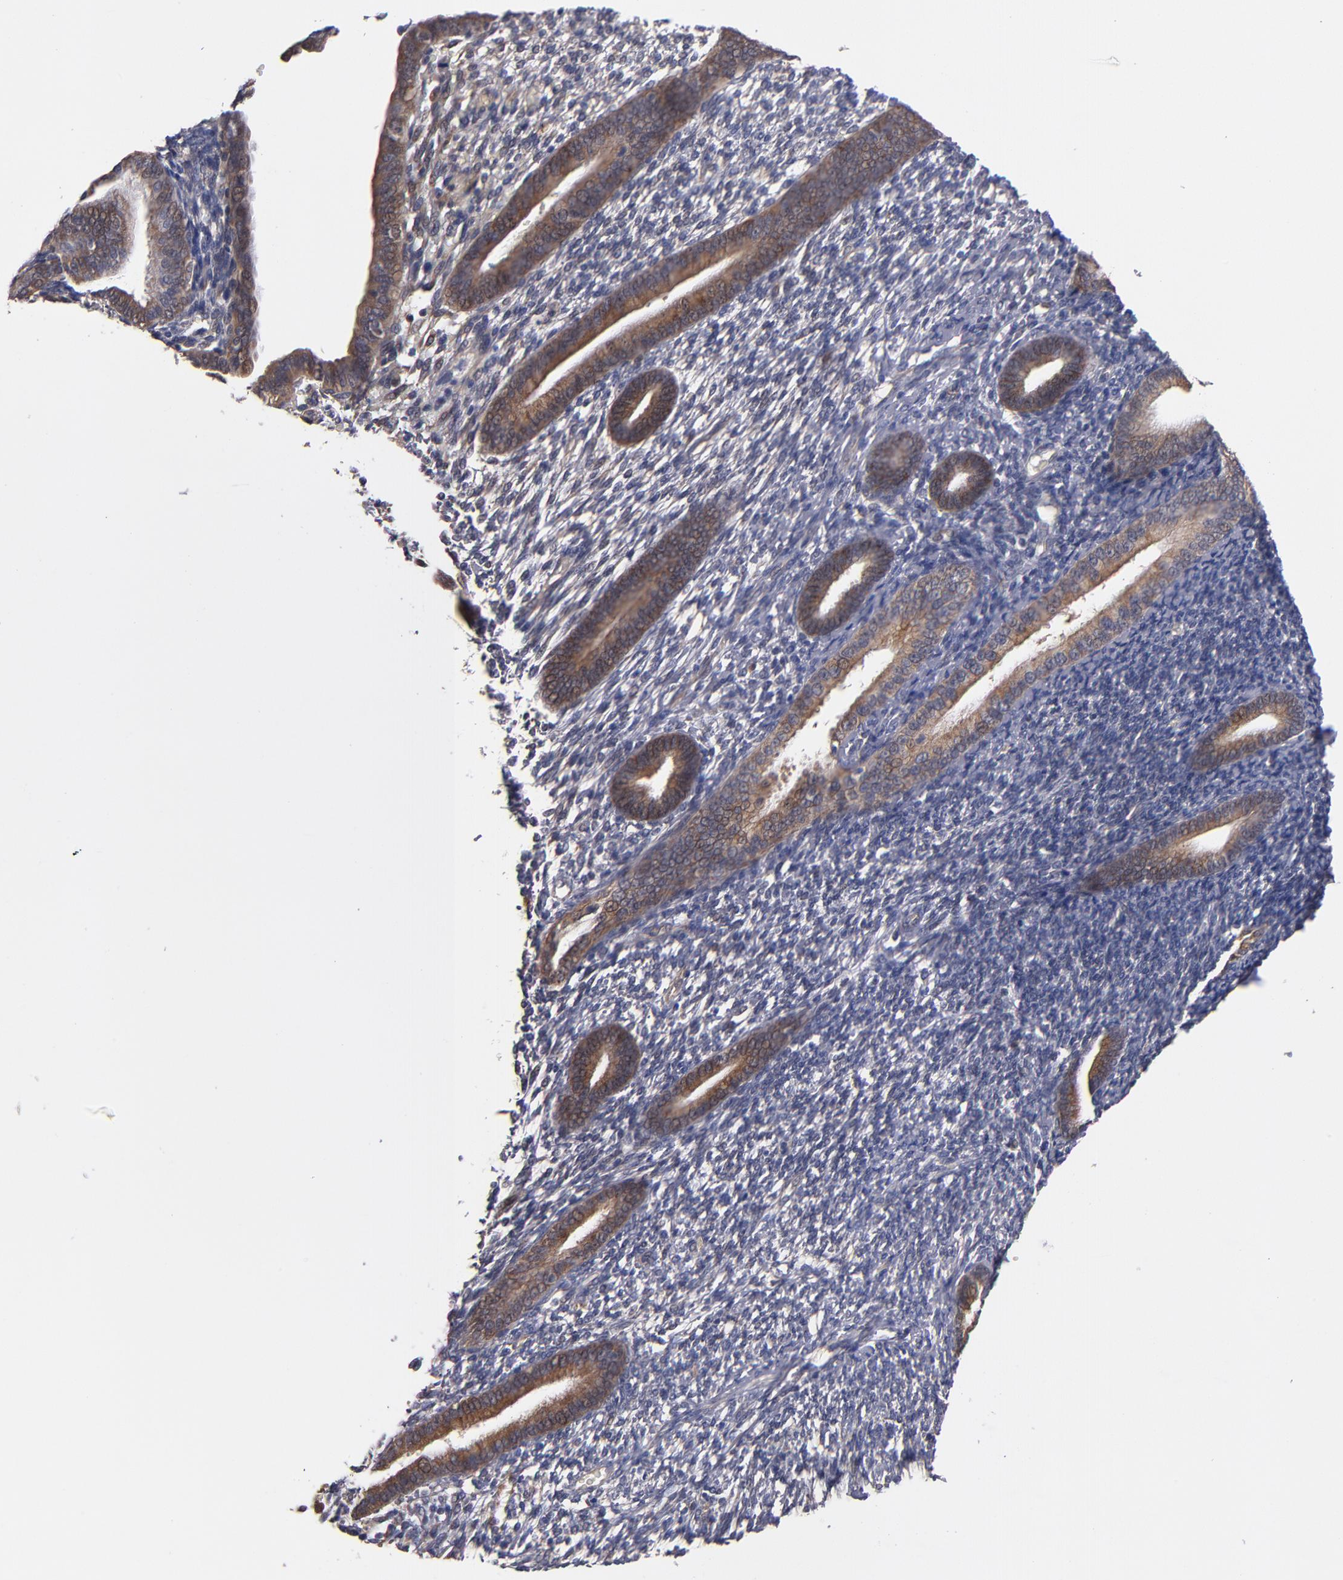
{"staining": {"intensity": "weak", "quantity": ">75%", "location": "cytoplasmic/membranous"}, "tissue": "endometrium", "cell_type": "Cells in endometrial stroma", "image_type": "normal", "snomed": [{"axis": "morphology", "description": "Normal tissue, NOS"}, {"axis": "topography", "description": "Smooth muscle"}, {"axis": "topography", "description": "Endometrium"}], "caption": "Normal endometrium reveals weak cytoplasmic/membranous expression in about >75% of cells in endometrial stroma Immunohistochemistry stains the protein of interest in brown and the nuclei are stained blue..", "gene": "GMFB", "patient": {"sex": "female", "age": 57}}